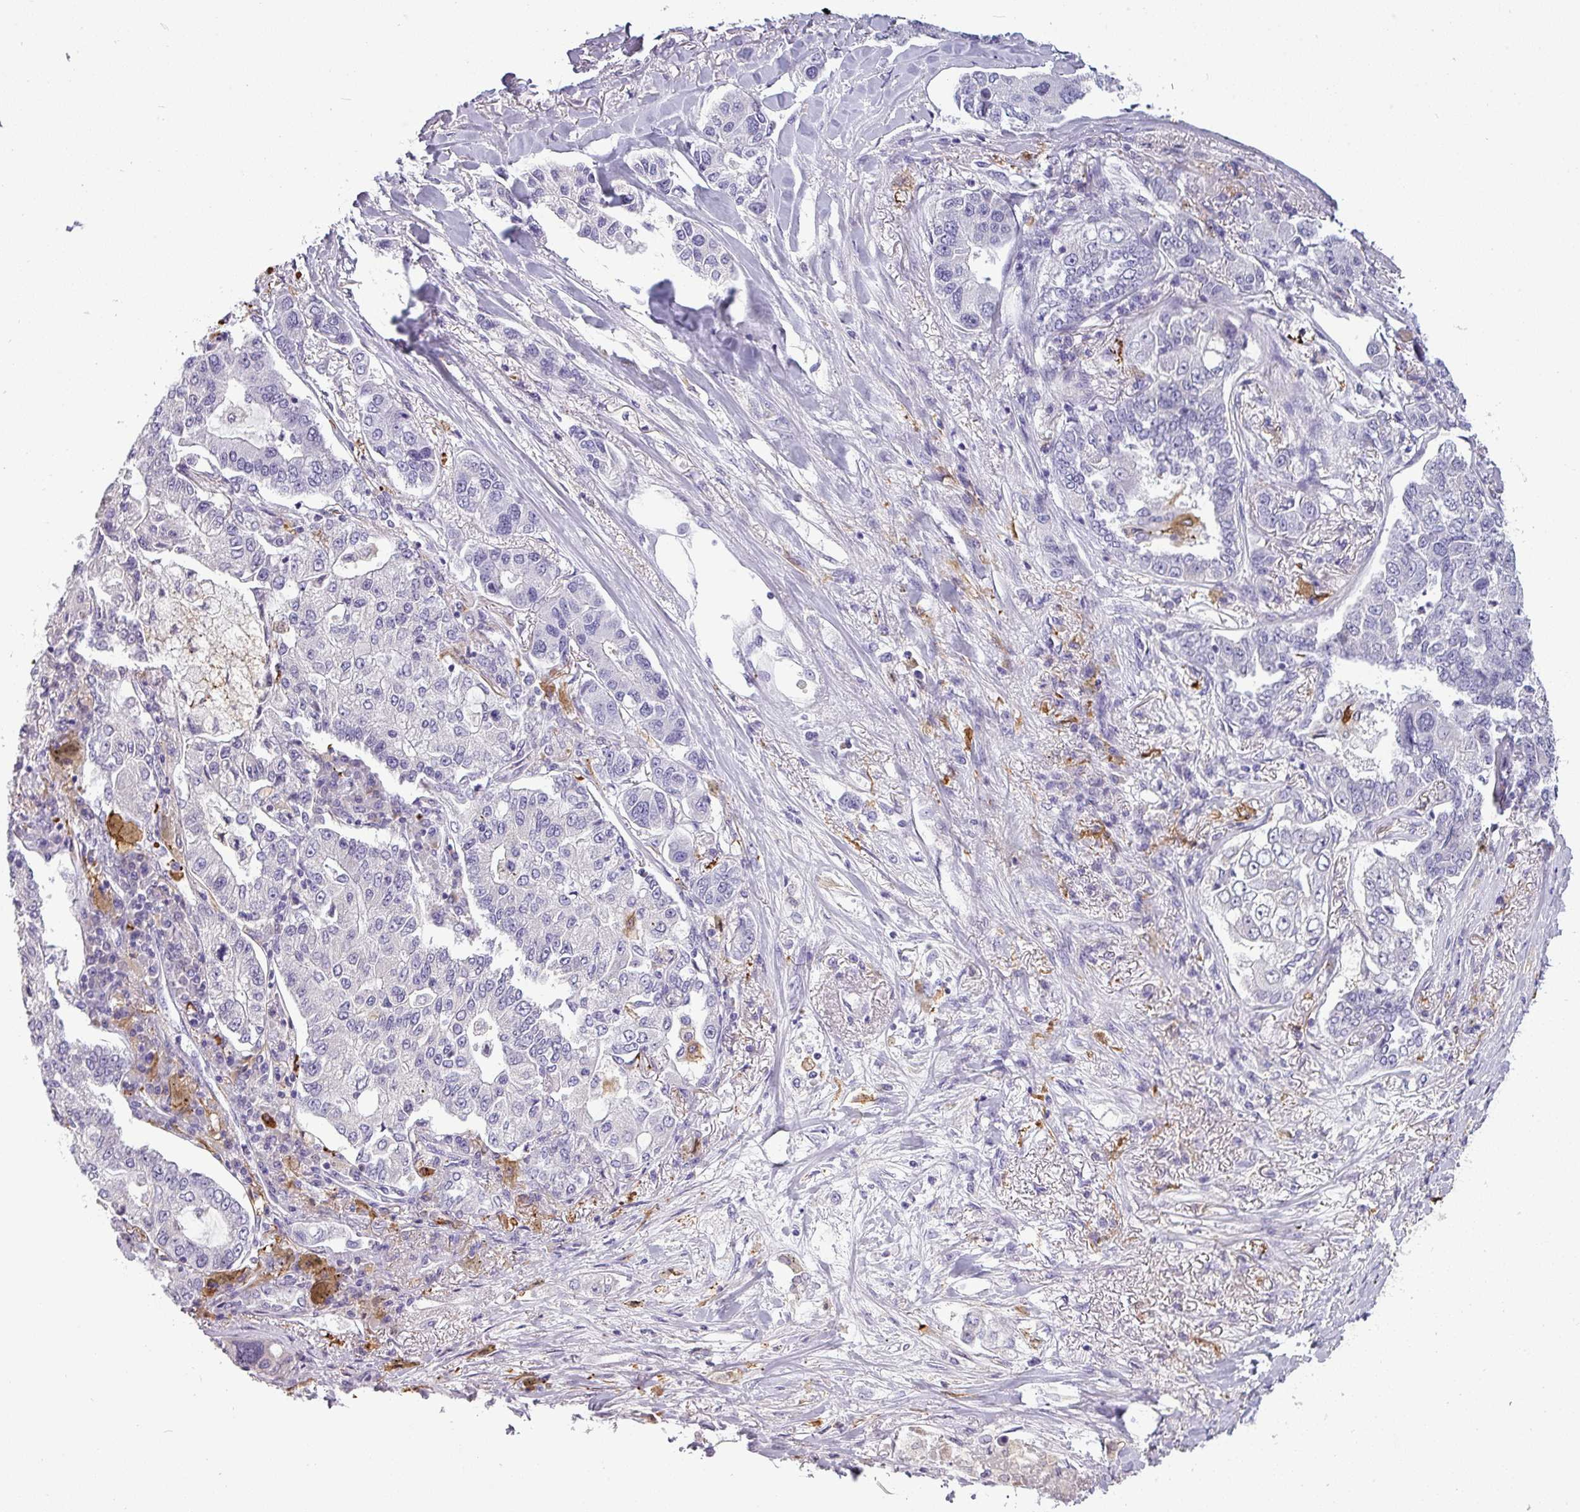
{"staining": {"intensity": "negative", "quantity": "none", "location": "none"}, "tissue": "lung cancer", "cell_type": "Tumor cells", "image_type": "cancer", "snomed": [{"axis": "morphology", "description": "Adenocarcinoma, NOS"}, {"axis": "topography", "description": "Lung"}], "caption": "DAB immunohistochemical staining of lung cancer (adenocarcinoma) reveals no significant staining in tumor cells.", "gene": "SLC26A9", "patient": {"sex": "male", "age": 49}}